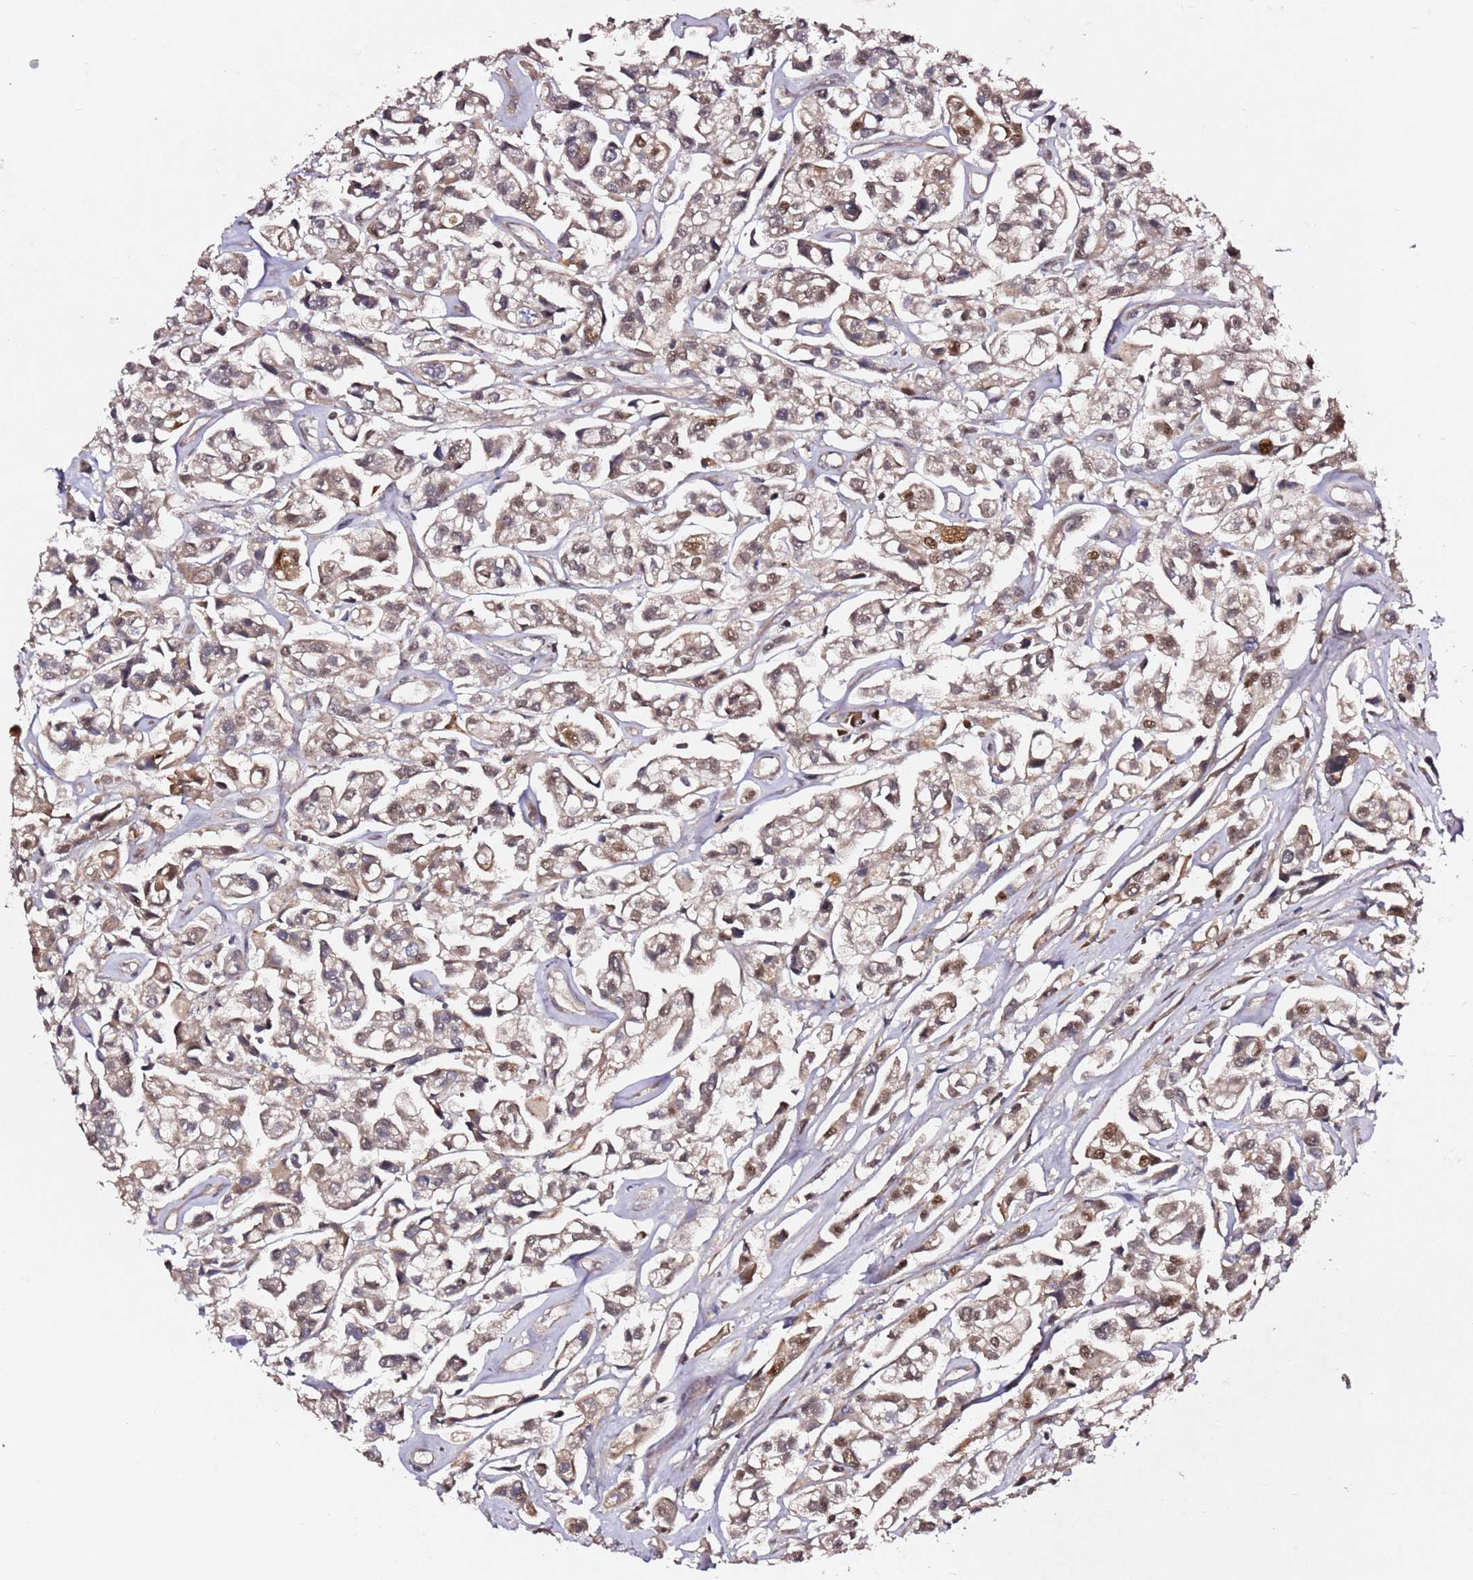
{"staining": {"intensity": "weak", "quantity": ">75%", "location": "cytoplasmic/membranous"}, "tissue": "urothelial cancer", "cell_type": "Tumor cells", "image_type": "cancer", "snomed": [{"axis": "morphology", "description": "Urothelial carcinoma, High grade"}, {"axis": "topography", "description": "Urinary bladder"}], "caption": "IHC staining of urothelial cancer, which displays low levels of weak cytoplasmic/membranous staining in approximately >75% of tumor cells indicating weak cytoplasmic/membranous protein expression. The staining was performed using DAB (3,3'-diaminobenzidine) (brown) for protein detection and nuclei were counterstained in hematoxylin (blue).", "gene": "ALG11", "patient": {"sex": "male", "age": 67}}